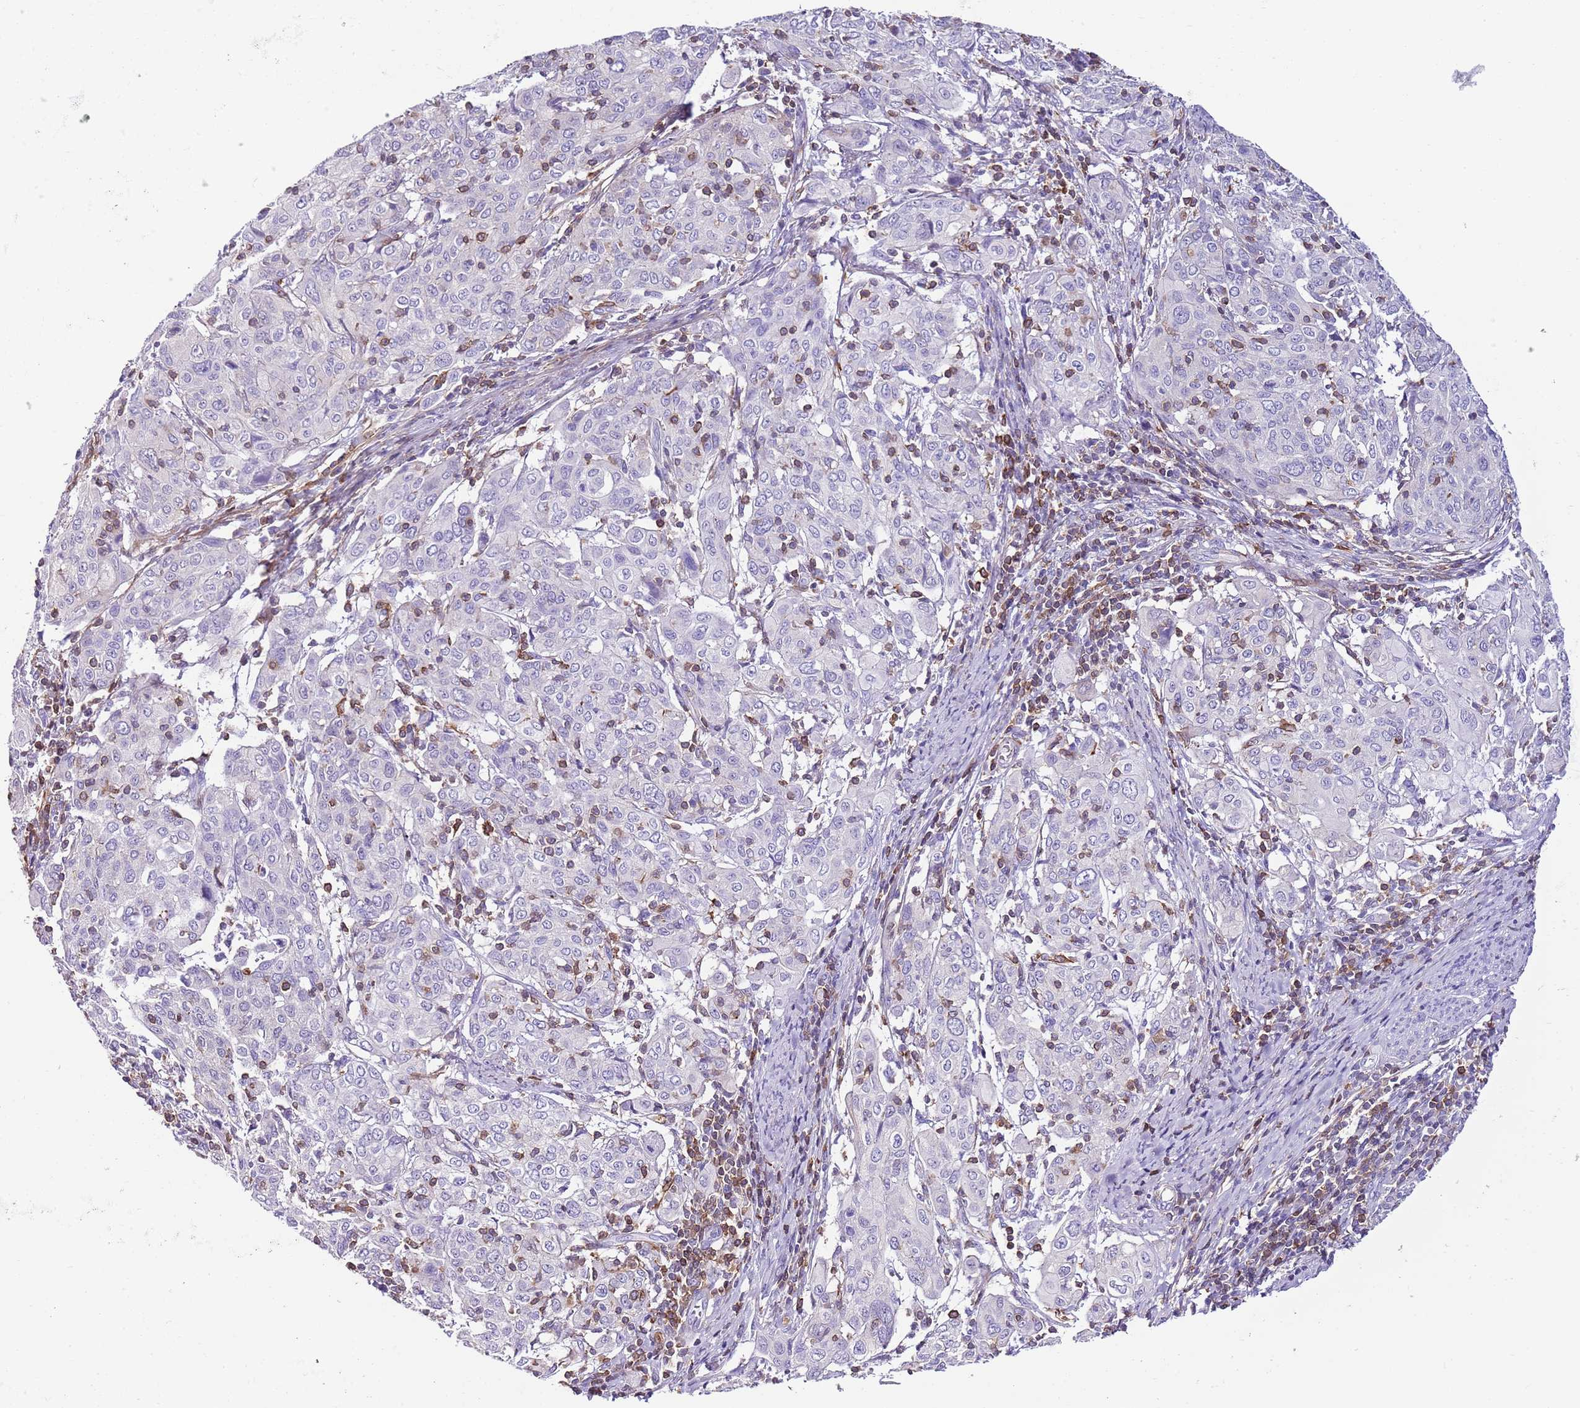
{"staining": {"intensity": "negative", "quantity": "none", "location": "none"}, "tissue": "cervical cancer", "cell_type": "Tumor cells", "image_type": "cancer", "snomed": [{"axis": "morphology", "description": "Squamous cell carcinoma, NOS"}, {"axis": "topography", "description": "Cervix"}], "caption": "This is a image of immunohistochemistry (IHC) staining of cervical squamous cell carcinoma, which shows no expression in tumor cells.", "gene": "CNN2", "patient": {"sex": "female", "age": 67}}